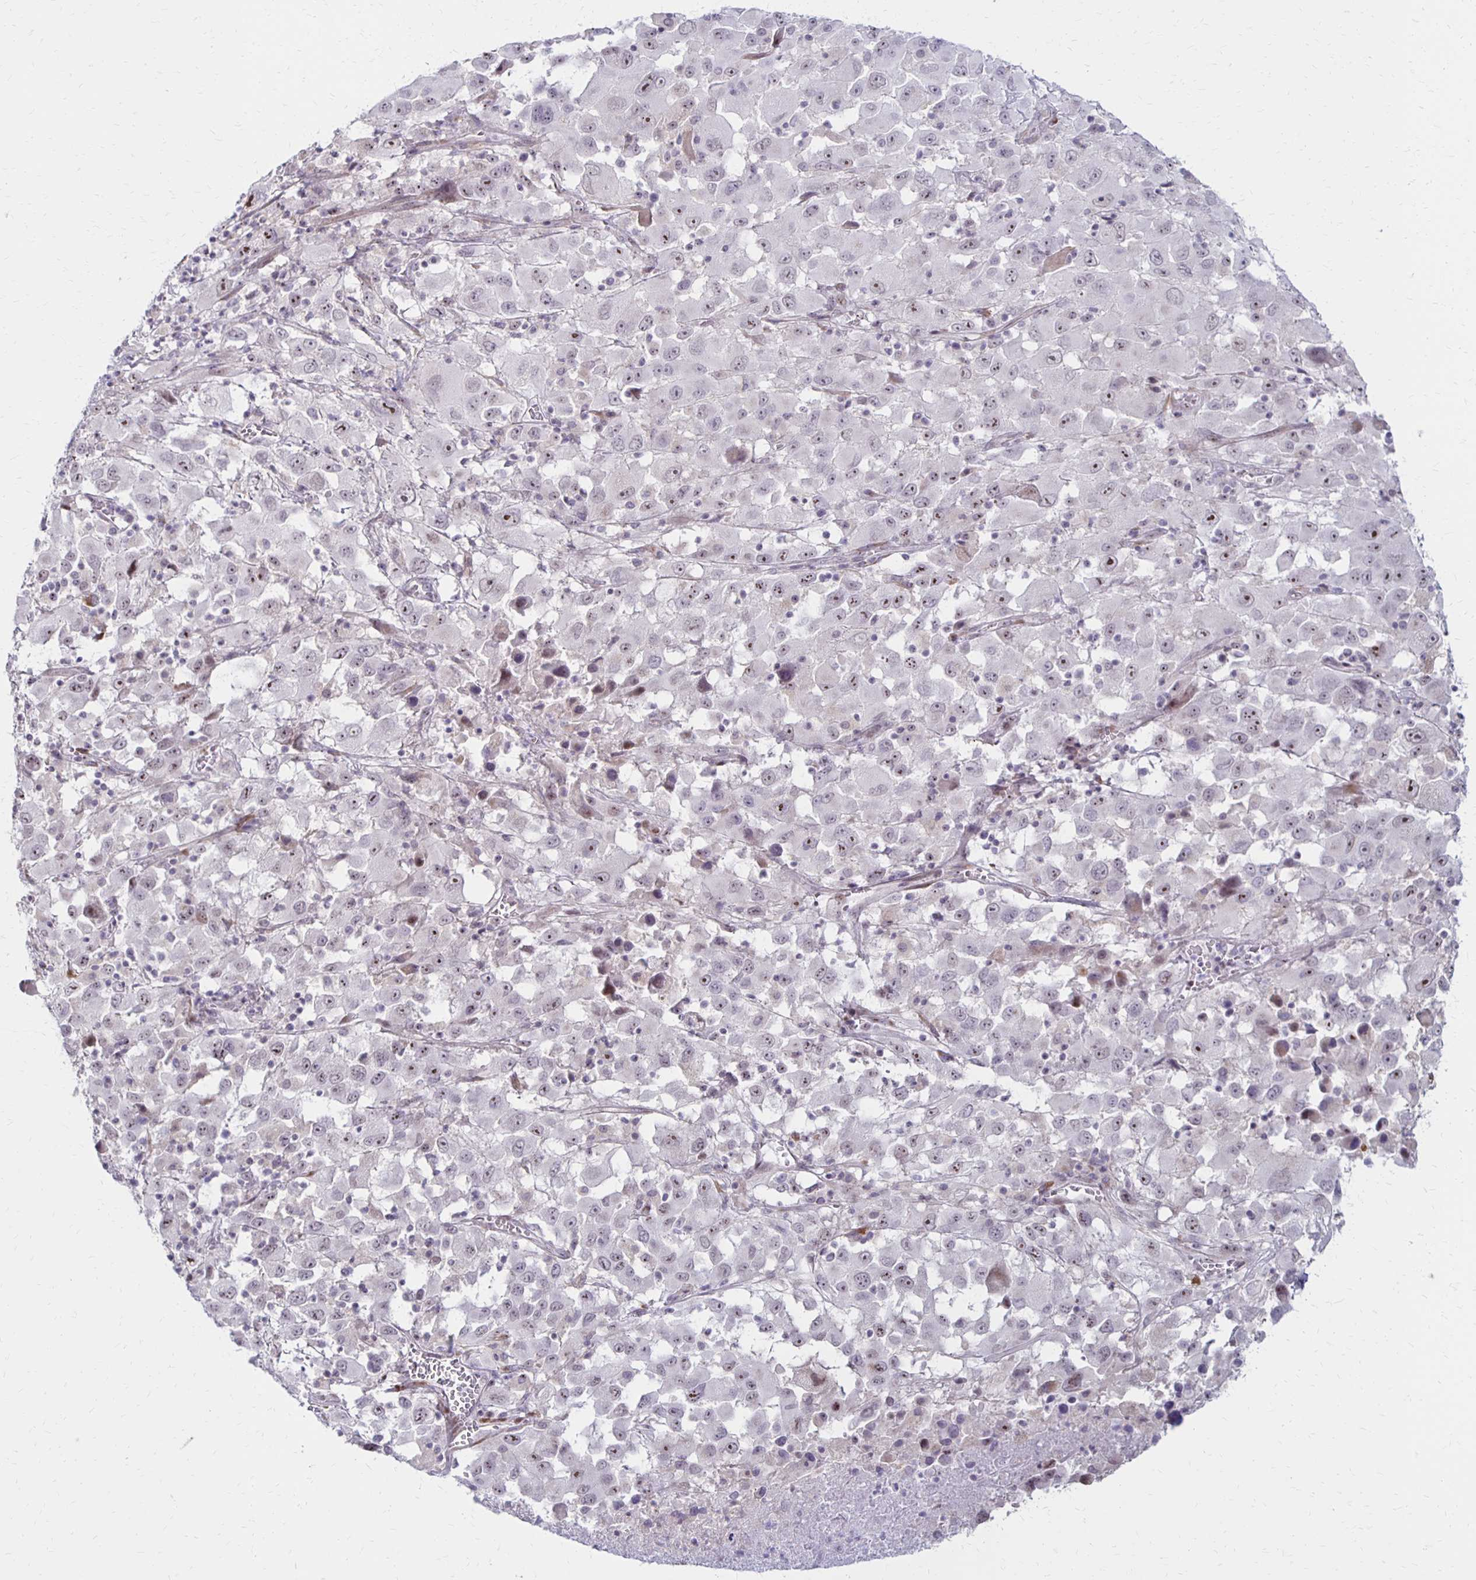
{"staining": {"intensity": "moderate", "quantity": "<25%", "location": "nuclear"}, "tissue": "melanoma", "cell_type": "Tumor cells", "image_type": "cancer", "snomed": [{"axis": "morphology", "description": "Malignant melanoma, Metastatic site"}, {"axis": "topography", "description": "Soft tissue"}], "caption": "IHC staining of melanoma, which shows low levels of moderate nuclear positivity in approximately <25% of tumor cells indicating moderate nuclear protein positivity. The staining was performed using DAB (brown) for protein detection and nuclei were counterstained in hematoxylin (blue).", "gene": "DAGLA", "patient": {"sex": "male", "age": 50}}